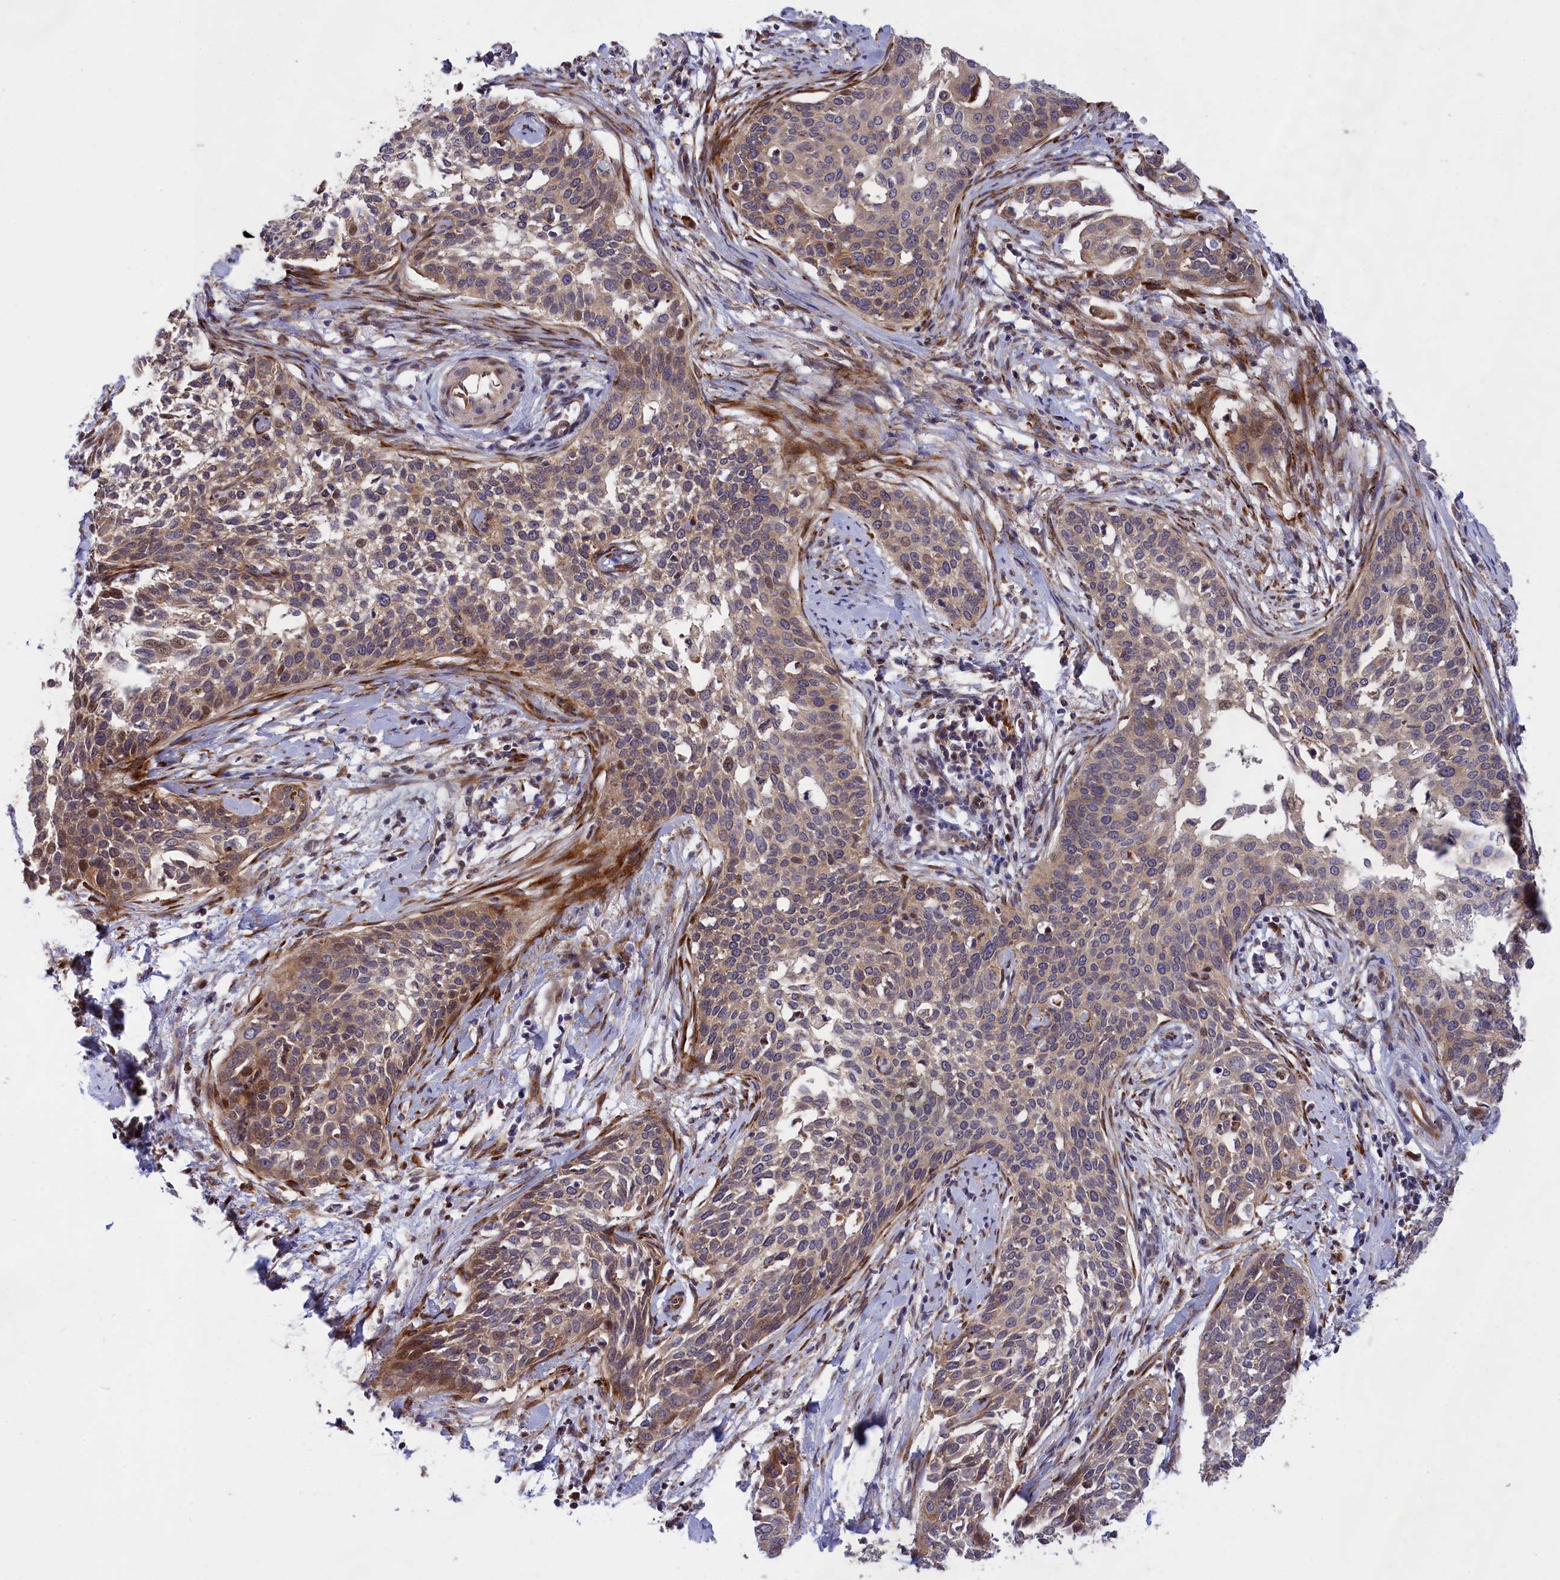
{"staining": {"intensity": "moderate", "quantity": "<25%", "location": "cytoplasmic/membranous,nuclear"}, "tissue": "cervical cancer", "cell_type": "Tumor cells", "image_type": "cancer", "snomed": [{"axis": "morphology", "description": "Squamous cell carcinoma, NOS"}, {"axis": "topography", "description": "Cervix"}], "caption": "Protein staining by immunohistochemistry reveals moderate cytoplasmic/membranous and nuclear staining in approximately <25% of tumor cells in cervical cancer (squamous cell carcinoma). Using DAB (brown) and hematoxylin (blue) stains, captured at high magnification using brightfield microscopy.", "gene": "DDX60L", "patient": {"sex": "female", "age": 44}}